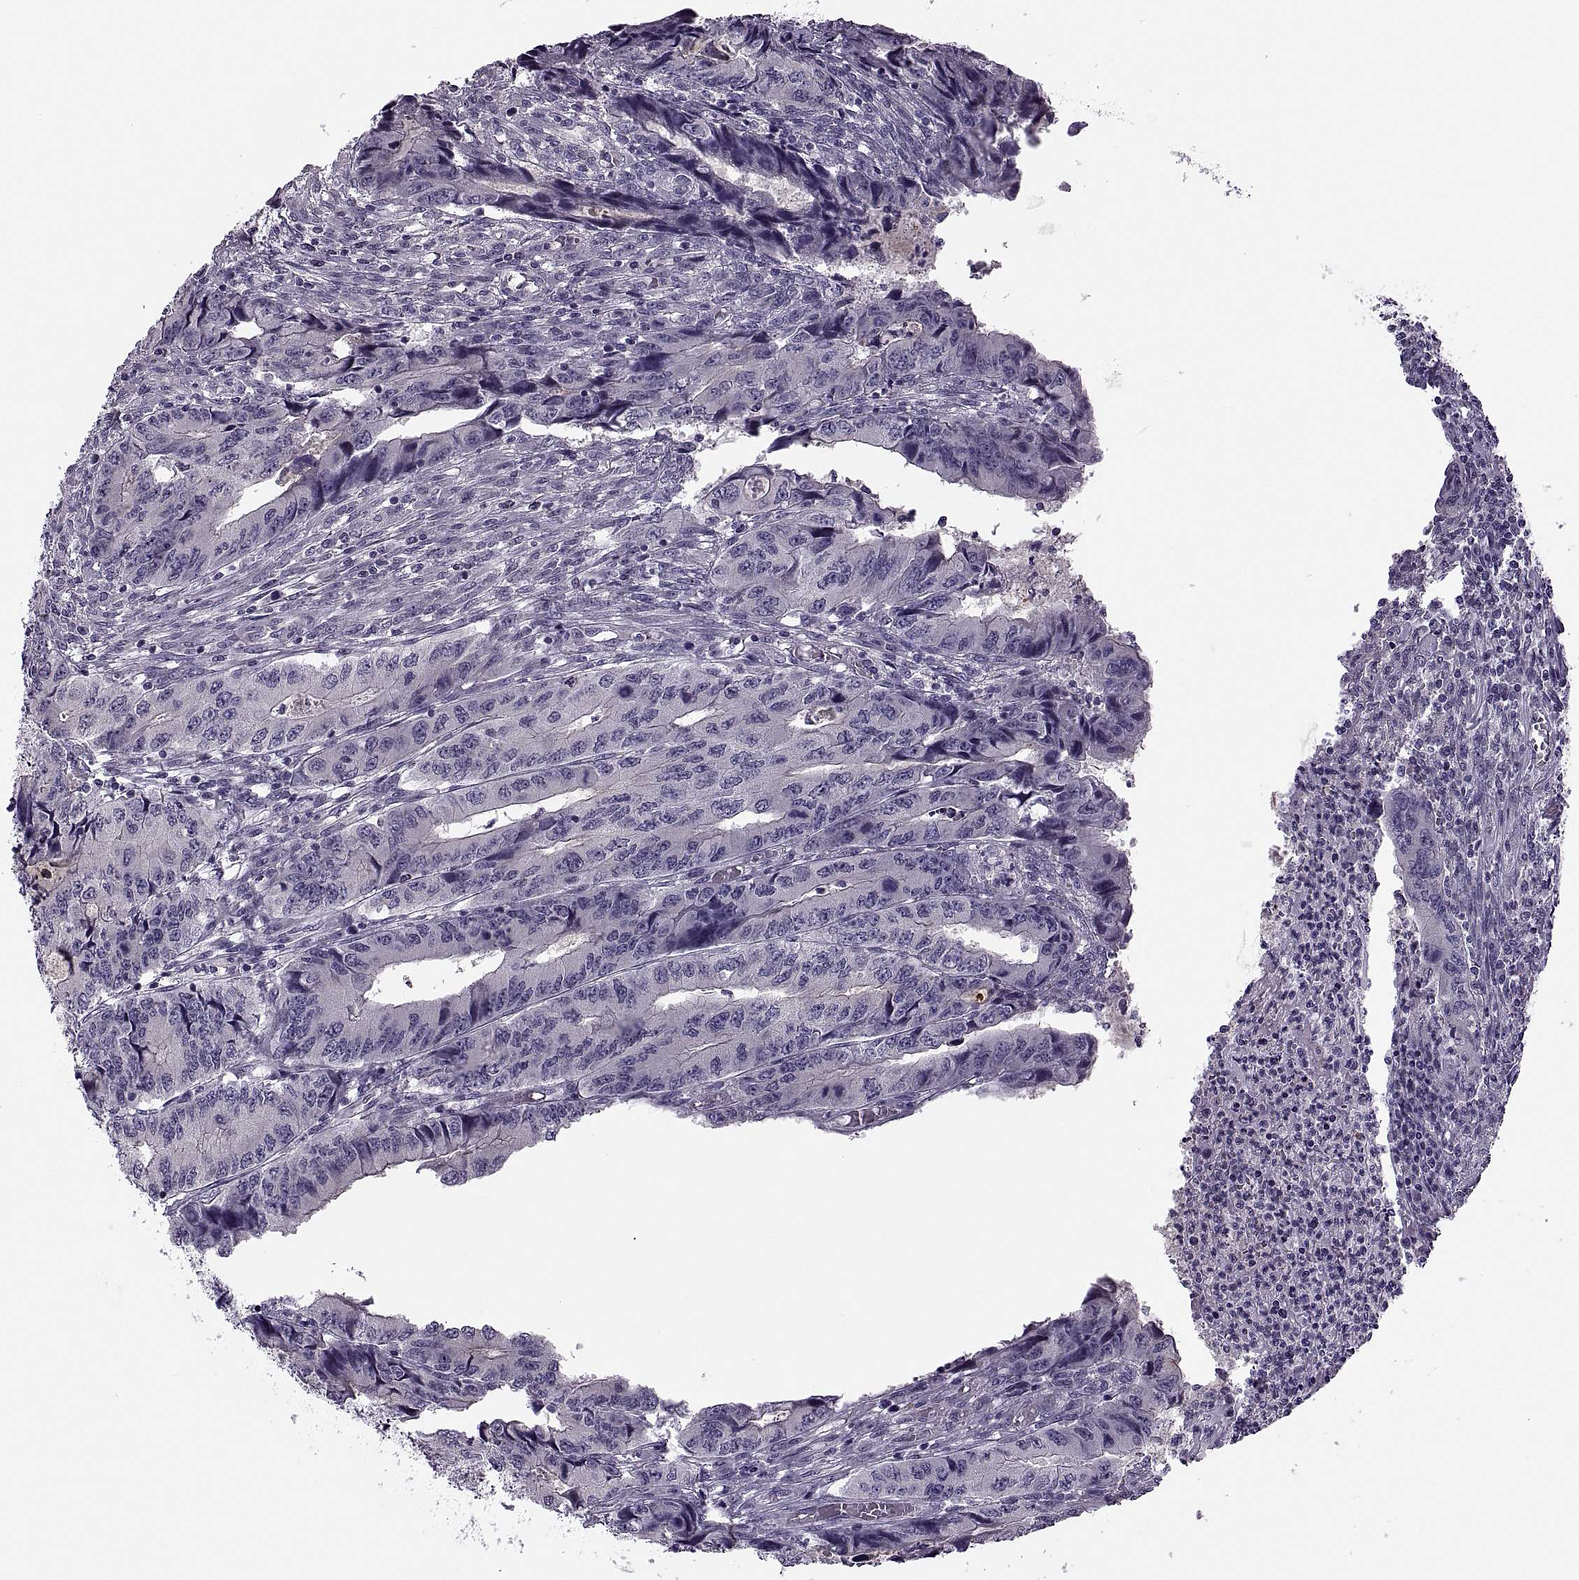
{"staining": {"intensity": "negative", "quantity": "none", "location": "none"}, "tissue": "colorectal cancer", "cell_type": "Tumor cells", "image_type": "cancer", "snomed": [{"axis": "morphology", "description": "Adenocarcinoma, NOS"}, {"axis": "topography", "description": "Colon"}], "caption": "The immunohistochemistry photomicrograph has no significant expression in tumor cells of adenocarcinoma (colorectal) tissue.", "gene": "PRSS54", "patient": {"sex": "male", "age": 53}}